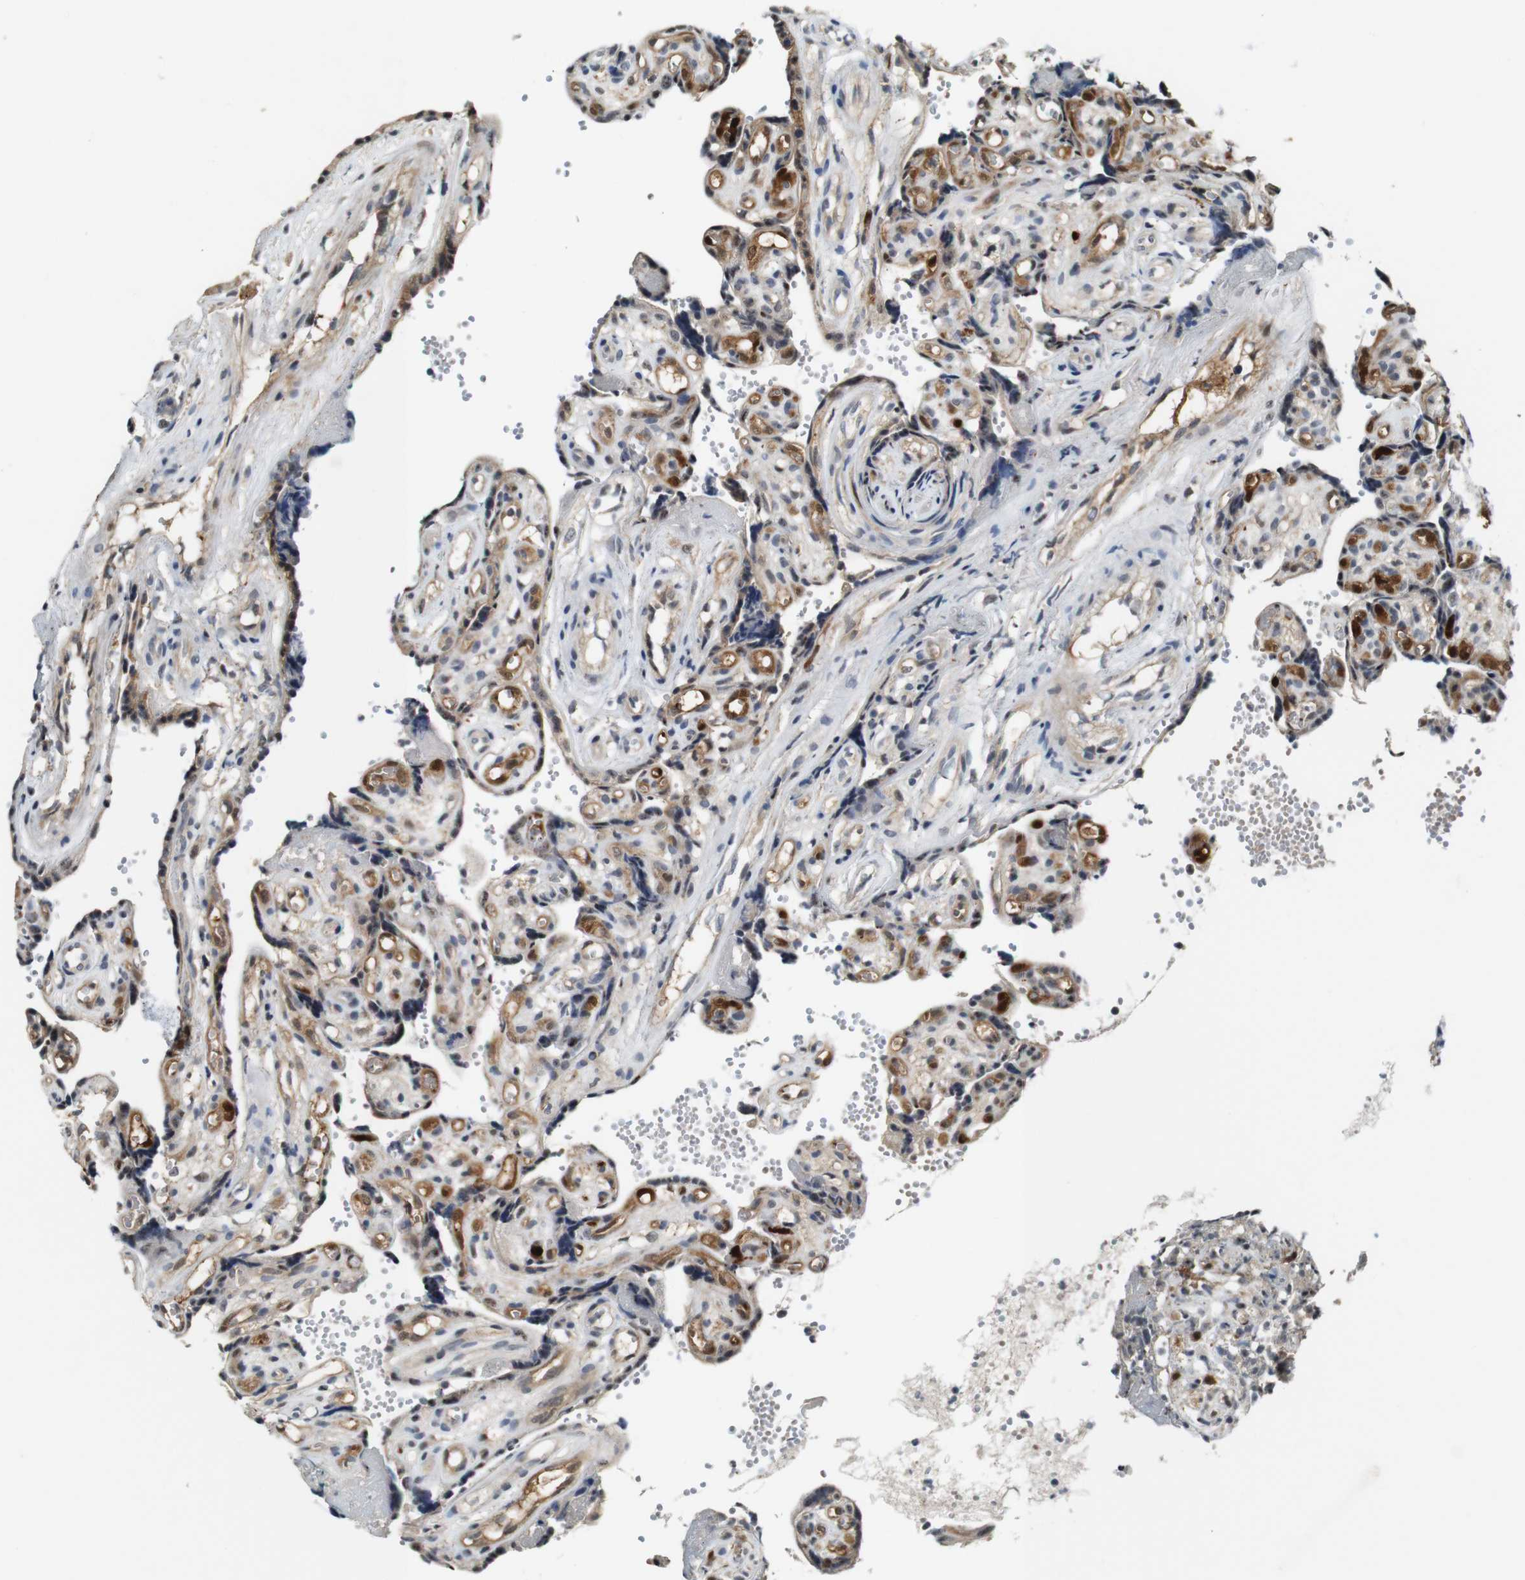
{"staining": {"intensity": "moderate", "quantity": "25%-75%", "location": "cytoplasmic/membranous,nuclear"}, "tissue": "placenta", "cell_type": "Trophoblastic cells", "image_type": "normal", "snomed": [{"axis": "morphology", "description": "Normal tissue, NOS"}, {"axis": "topography", "description": "Placenta"}], "caption": "Immunohistochemistry (IHC) photomicrograph of normal placenta: human placenta stained using immunohistochemistry exhibits medium levels of moderate protein expression localized specifically in the cytoplasmic/membranous,nuclear of trophoblastic cells, appearing as a cytoplasmic/membranous,nuclear brown color.", "gene": "LXN", "patient": {"sex": "female", "age": 30}}